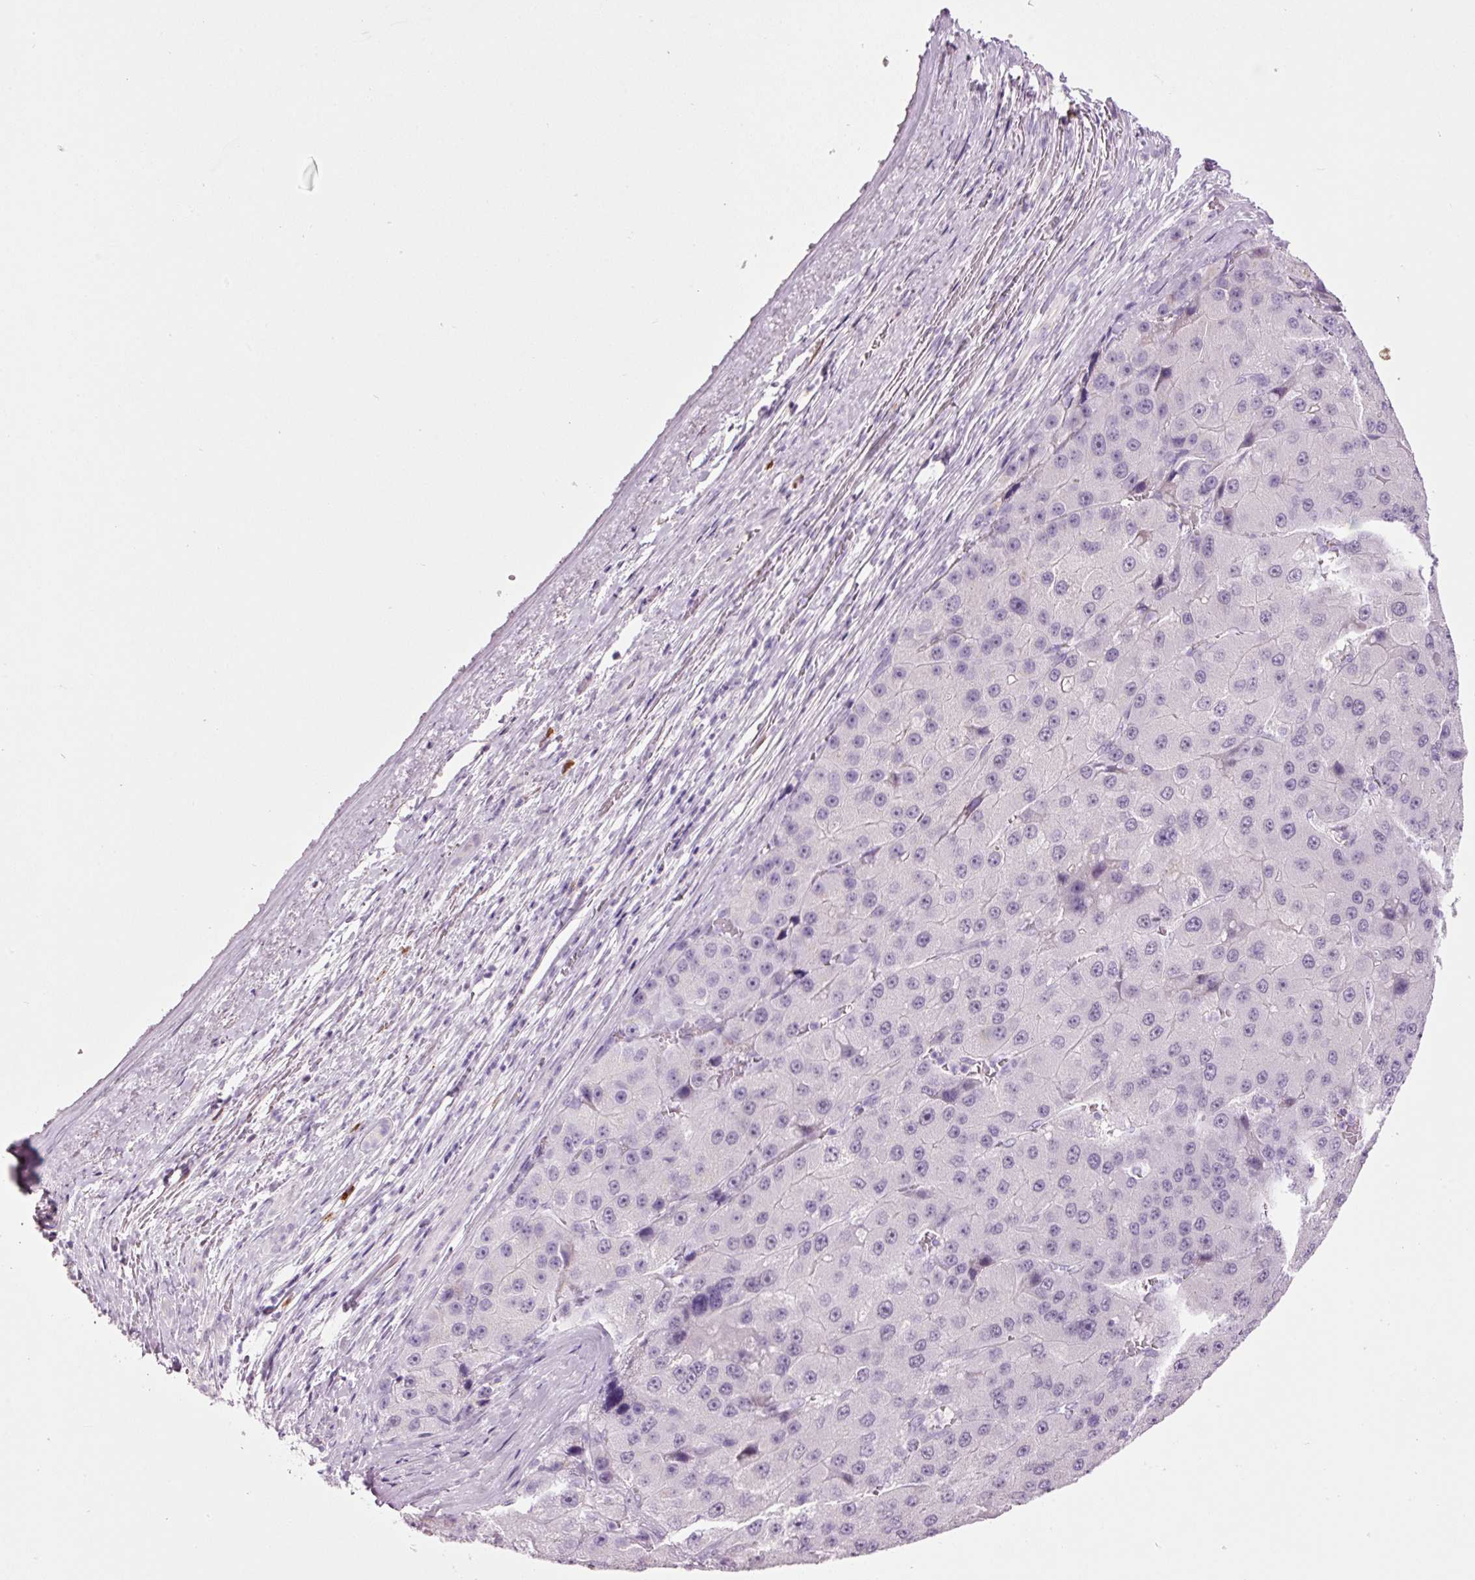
{"staining": {"intensity": "negative", "quantity": "none", "location": "none"}, "tissue": "liver cancer", "cell_type": "Tumor cells", "image_type": "cancer", "snomed": [{"axis": "morphology", "description": "Carcinoma, Hepatocellular, NOS"}, {"axis": "topography", "description": "Liver"}], "caption": "Tumor cells show no significant expression in liver cancer (hepatocellular carcinoma). (DAB (3,3'-diaminobenzidine) IHC, high magnification).", "gene": "KLF1", "patient": {"sex": "female", "age": 73}}